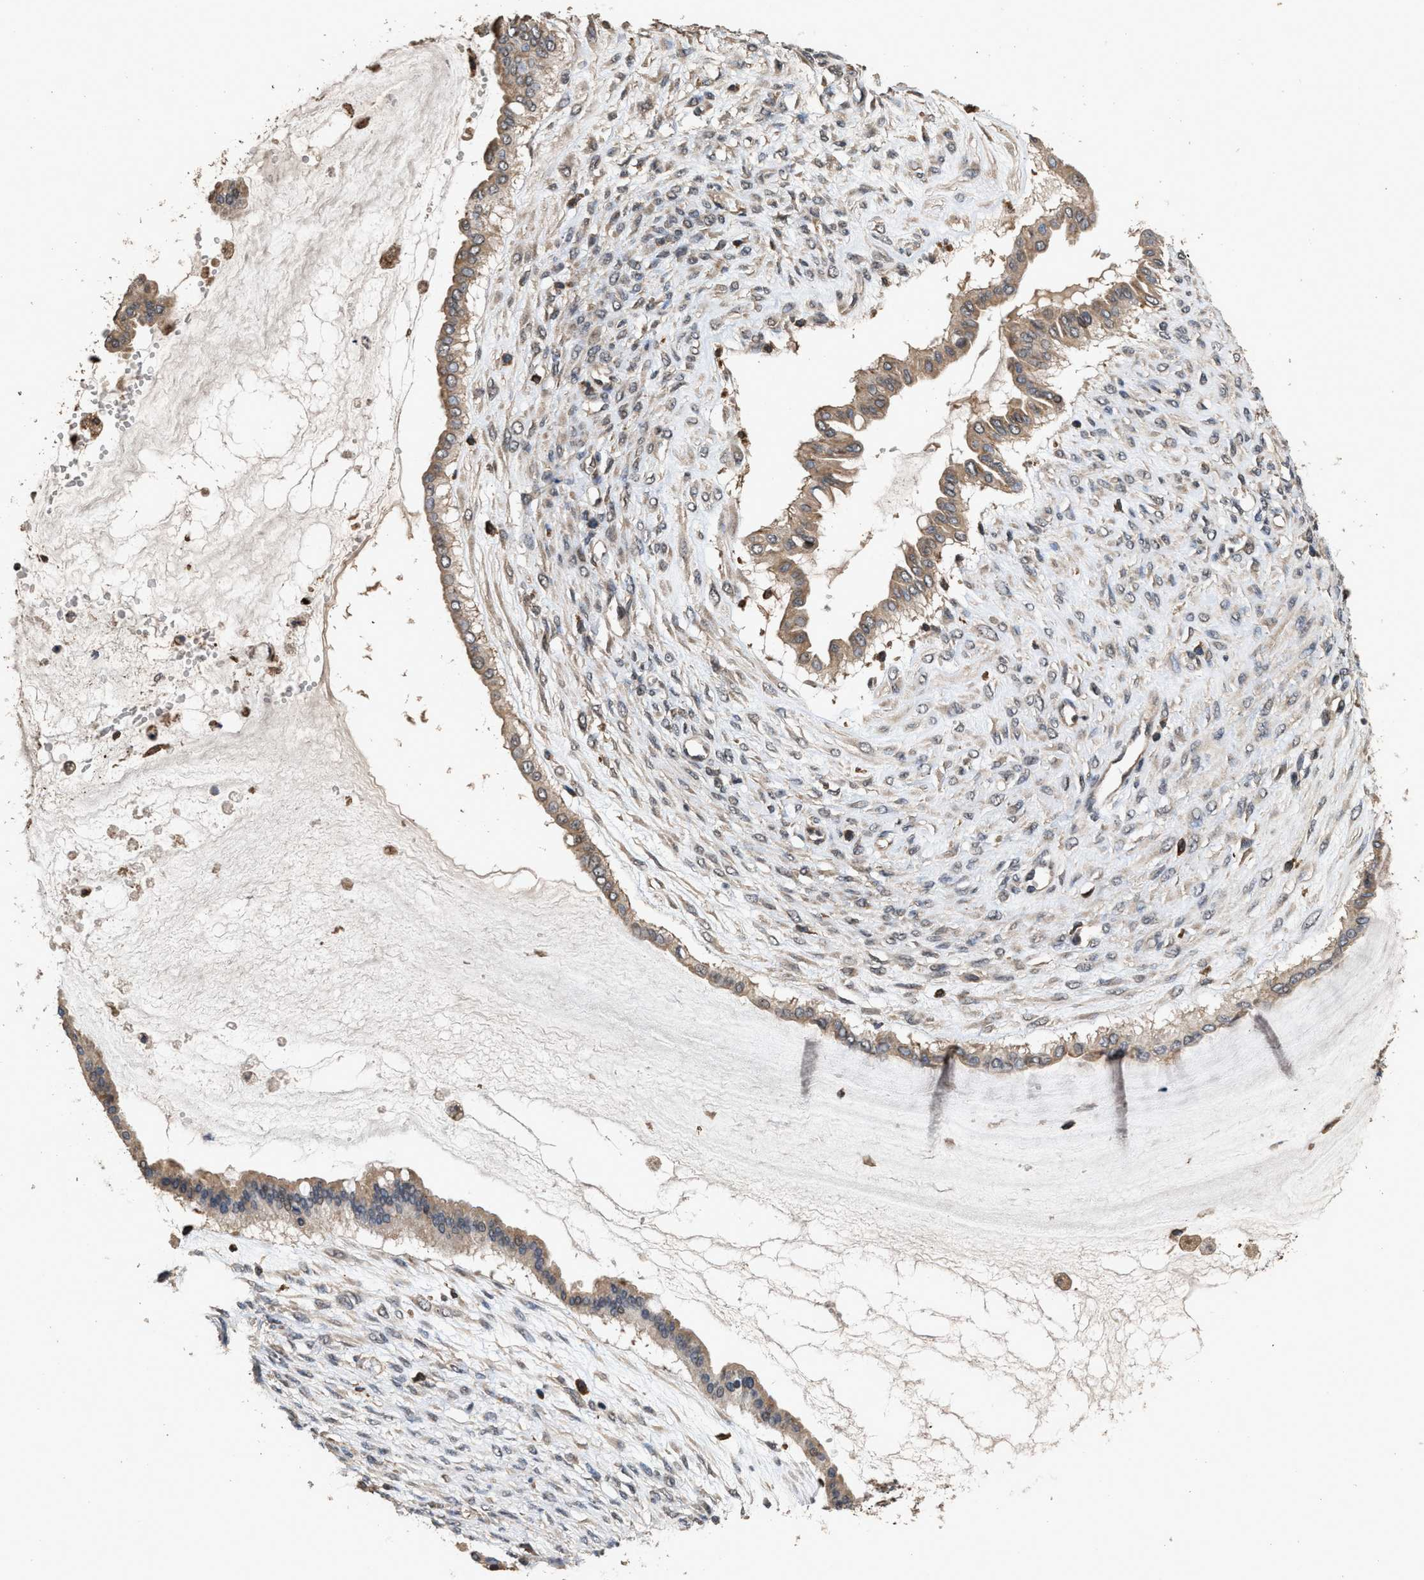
{"staining": {"intensity": "moderate", "quantity": ">75%", "location": "cytoplasmic/membranous"}, "tissue": "ovarian cancer", "cell_type": "Tumor cells", "image_type": "cancer", "snomed": [{"axis": "morphology", "description": "Cystadenocarcinoma, mucinous, NOS"}, {"axis": "topography", "description": "Ovary"}], "caption": "Mucinous cystadenocarcinoma (ovarian) stained with a brown dye reveals moderate cytoplasmic/membranous positive positivity in approximately >75% of tumor cells.", "gene": "TDRKH", "patient": {"sex": "female", "age": 73}}